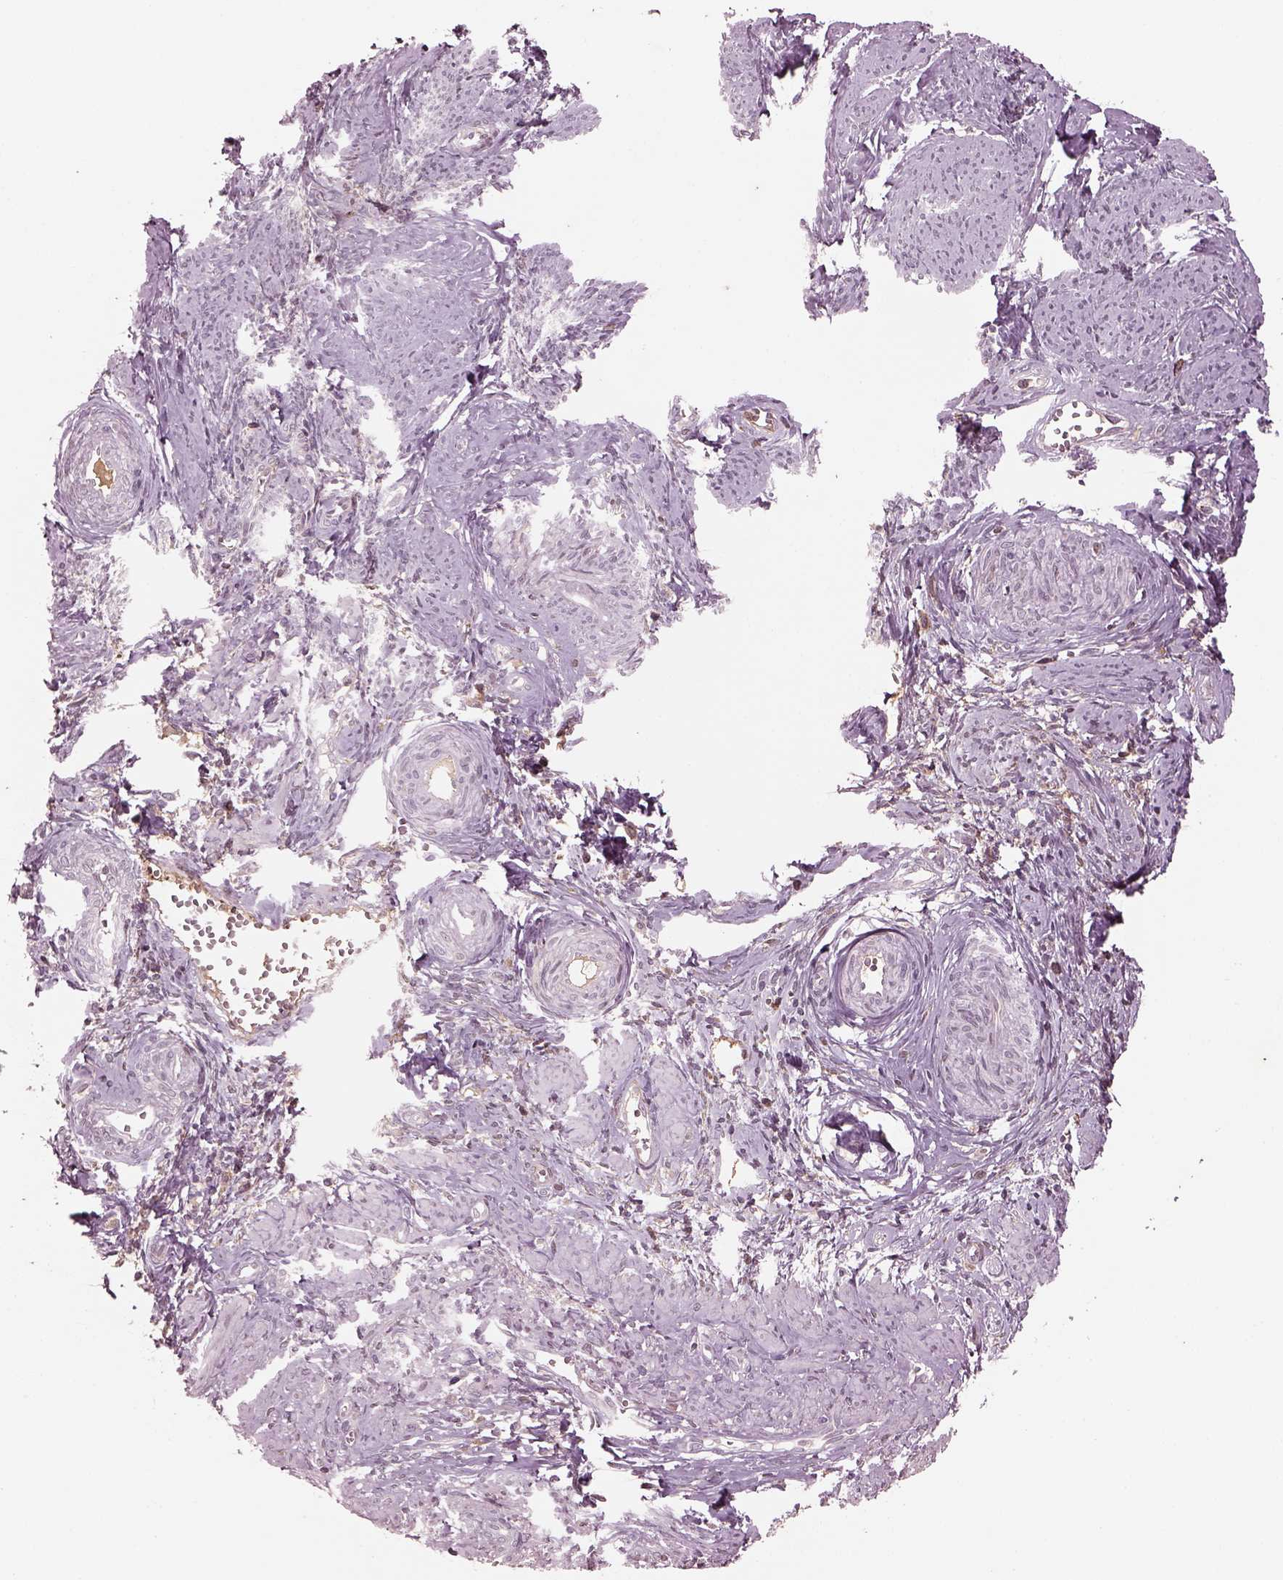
{"staining": {"intensity": "negative", "quantity": "none", "location": "none"}, "tissue": "cervical cancer", "cell_type": "Tumor cells", "image_type": "cancer", "snomed": [{"axis": "morphology", "description": "Squamous cell carcinoma, NOS"}, {"axis": "topography", "description": "Cervix"}], "caption": "Tumor cells show no significant positivity in cervical cancer. The staining was performed using DAB to visualize the protein expression in brown, while the nuclei were stained in blue with hematoxylin (Magnification: 20x).", "gene": "PTX4", "patient": {"sex": "female", "age": 30}}